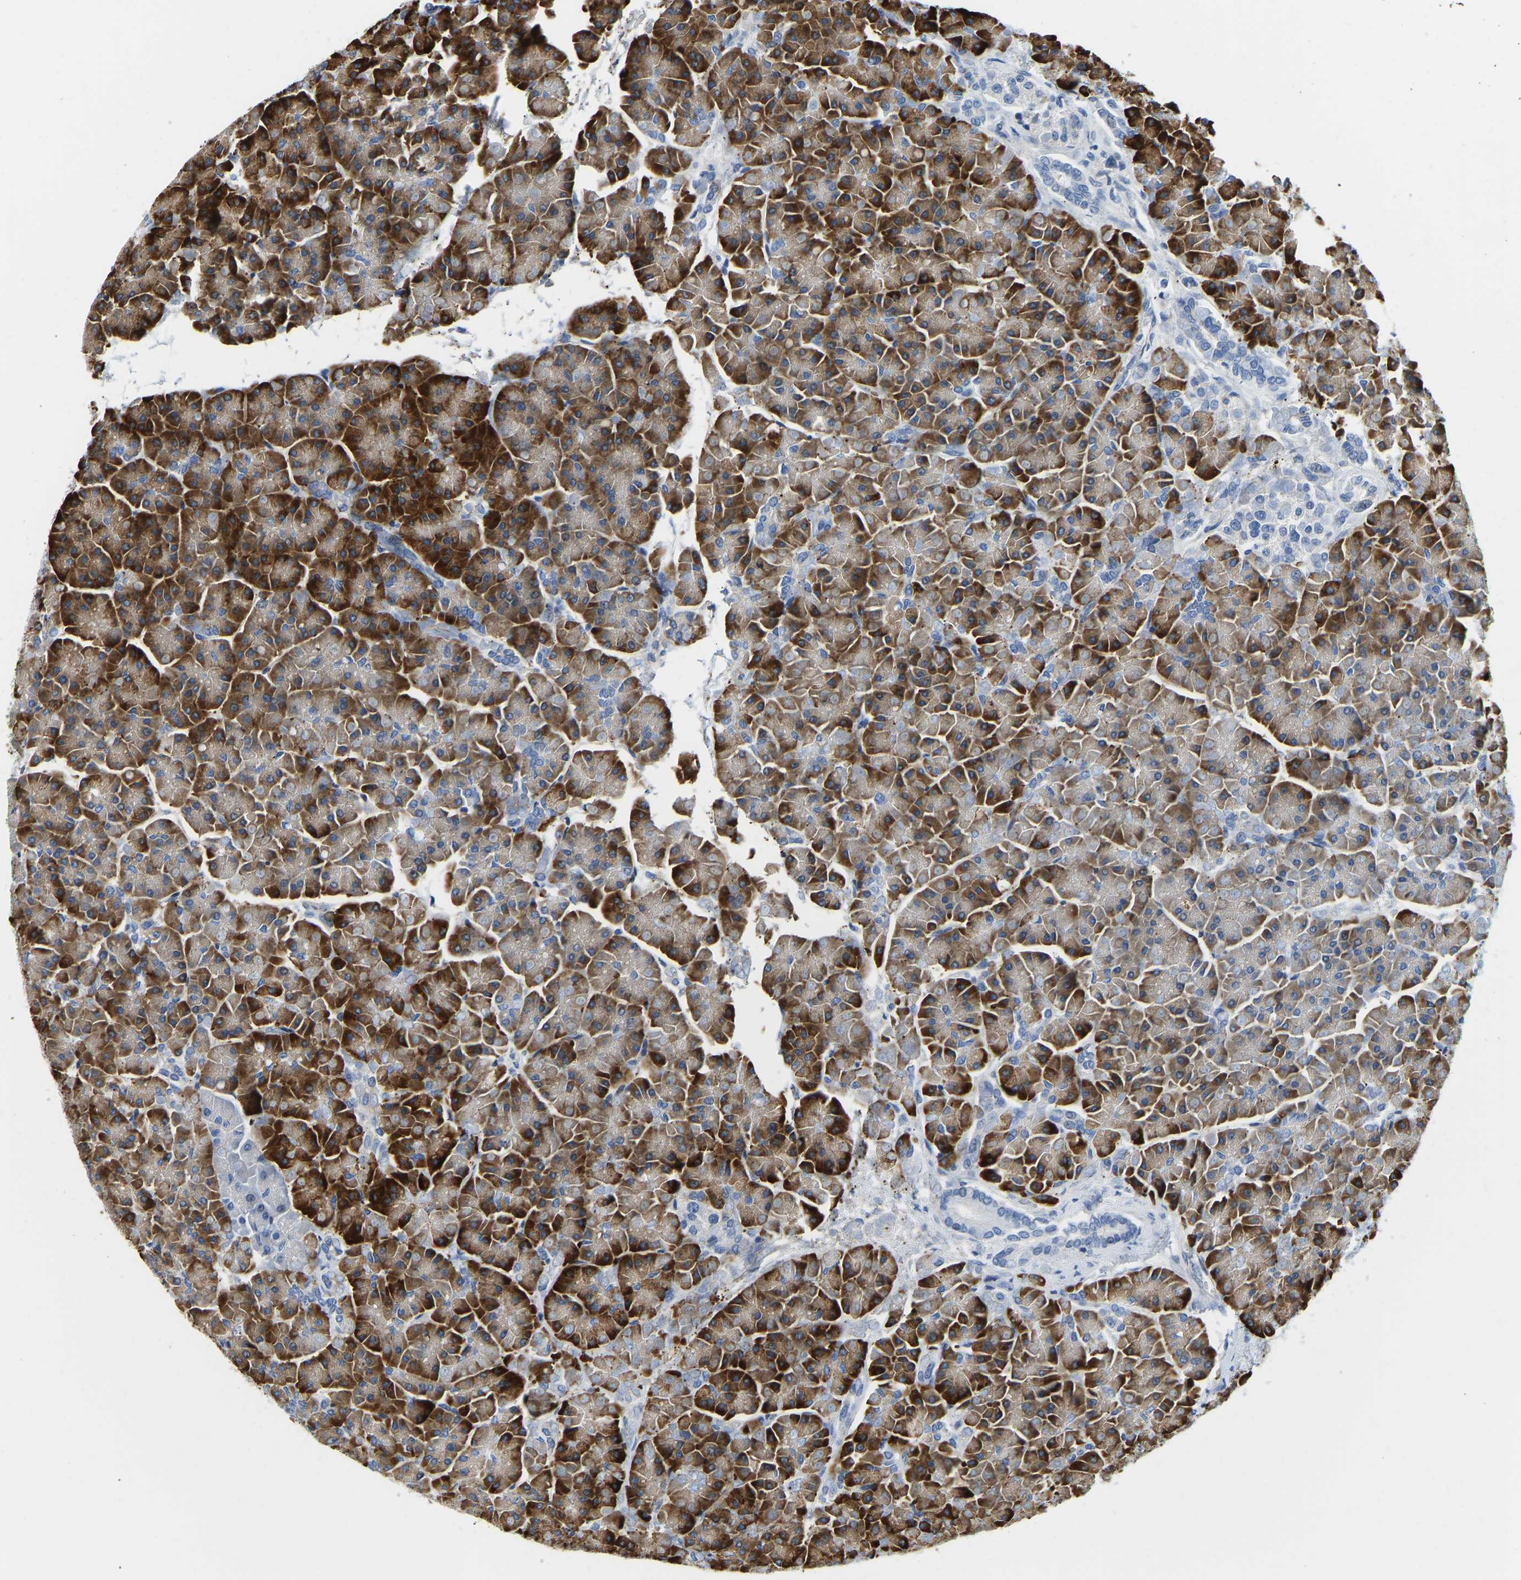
{"staining": {"intensity": "strong", "quantity": "25%-75%", "location": "cytoplasmic/membranous"}, "tissue": "pancreas", "cell_type": "Exocrine glandular cells", "image_type": "normal", "snomed": [{"axis": "morphology", "description": "Normal tissue, NOS"}, {"axis": "topography", "description": "Pancreas"}], "caption": "A high amount of strong cytoplasmic/membranous expression is appreciated in approximately 25%-75% of exocrine glandular cells in unremarkable pancreas.", "gene": "HDAC5", "patient": {"sex": "female", "age": 70}}